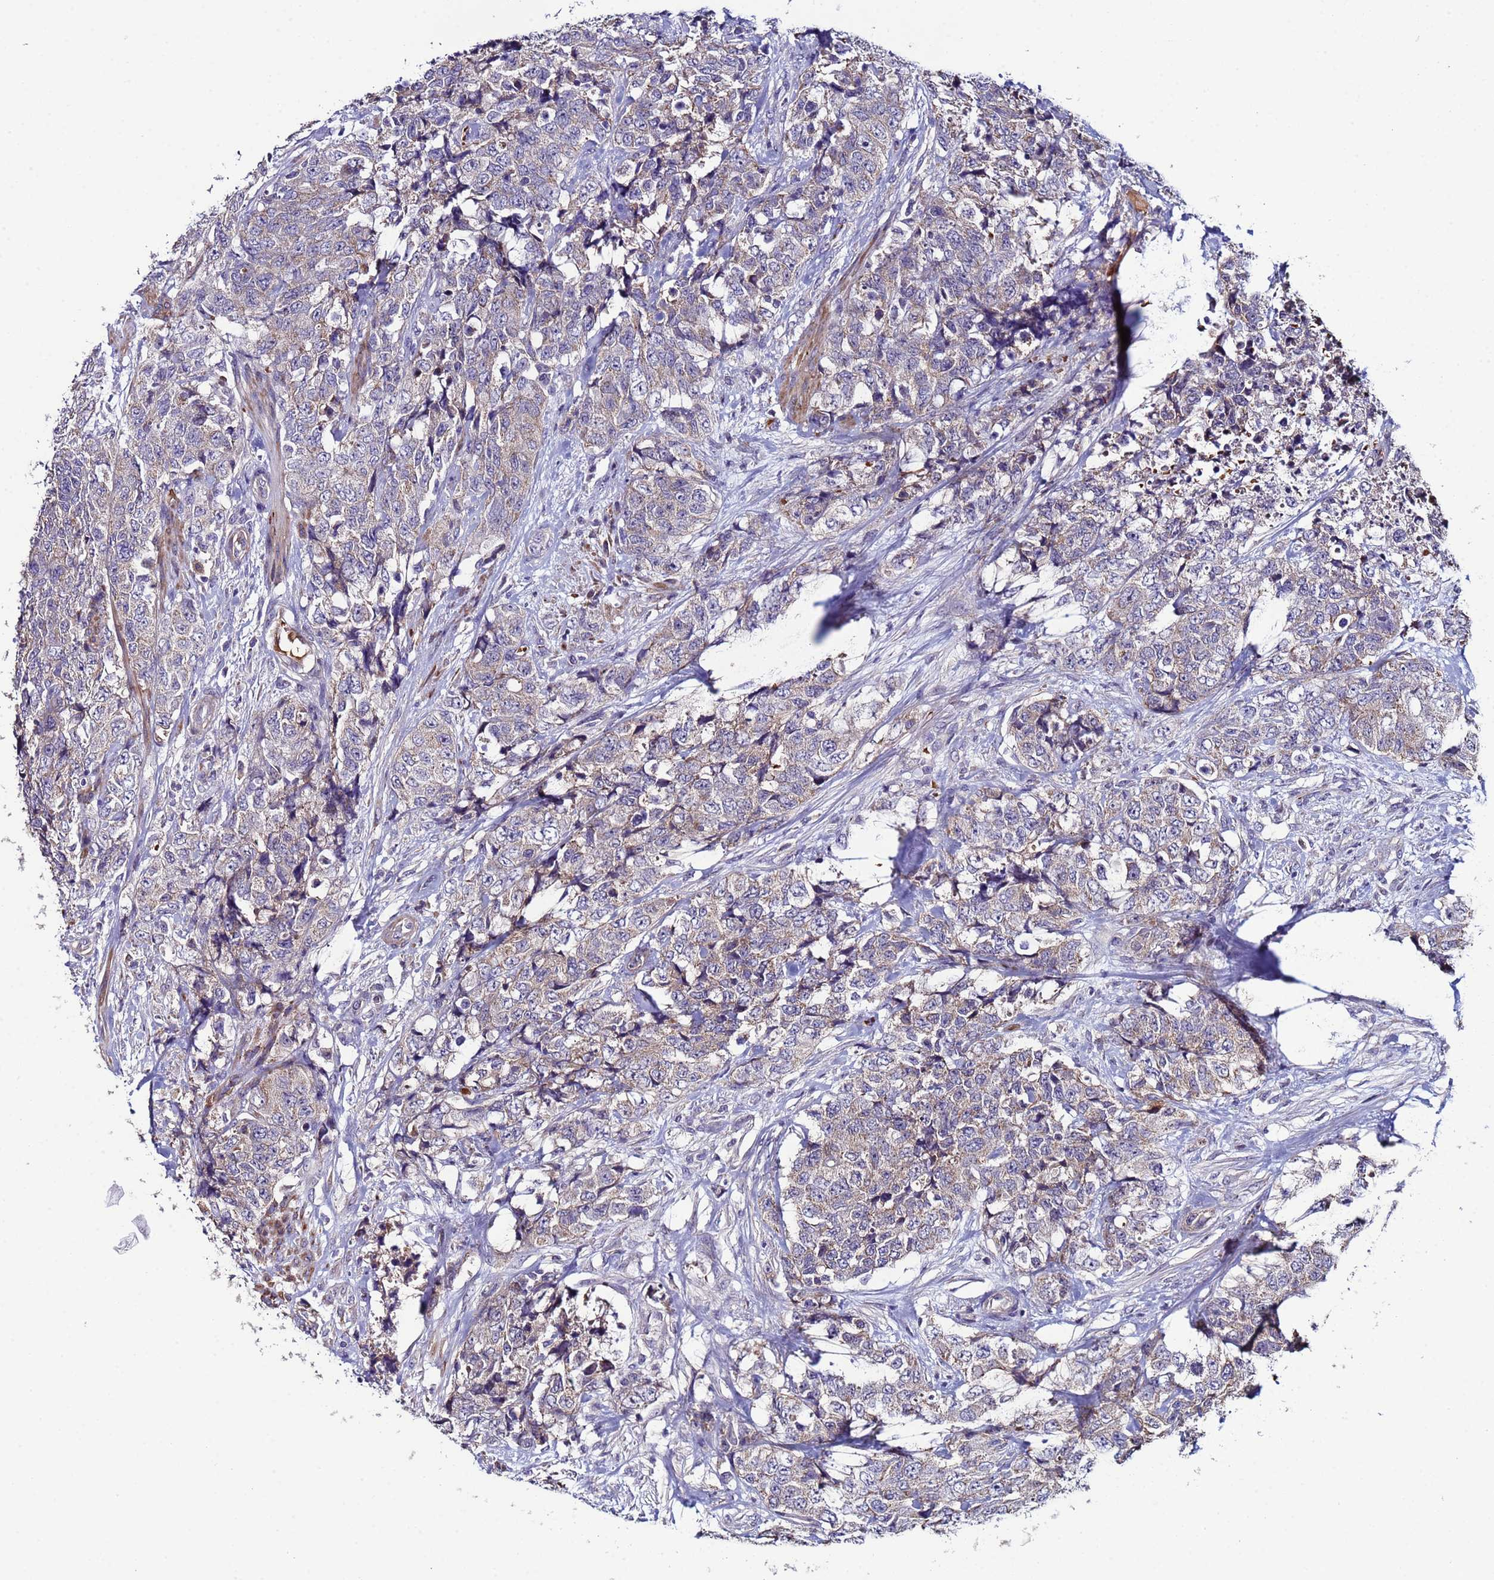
{"staining": {"intensity": "weak", "quantity": "25%-75%", "location": "cytoplasmic/membranous"}, "tissue": "urothelial cancer", "cell_type": "Tumor cells", "image_type": "cancer", "snomed": [{"axis": "morphology", "description": "Urothelial carcinoma, High grade"}, {"axis": "topography", "description": "Urinary bladder"}], "caption": "Immunohistochemical staining of high-grade urothelial carcinoma reveals low levels of weak cytoplasmic/membranous expression in approximately 25%-75% of tumor cells.", "gene": "CLHC1", "patient": {"sex": "female", "age": 78}}